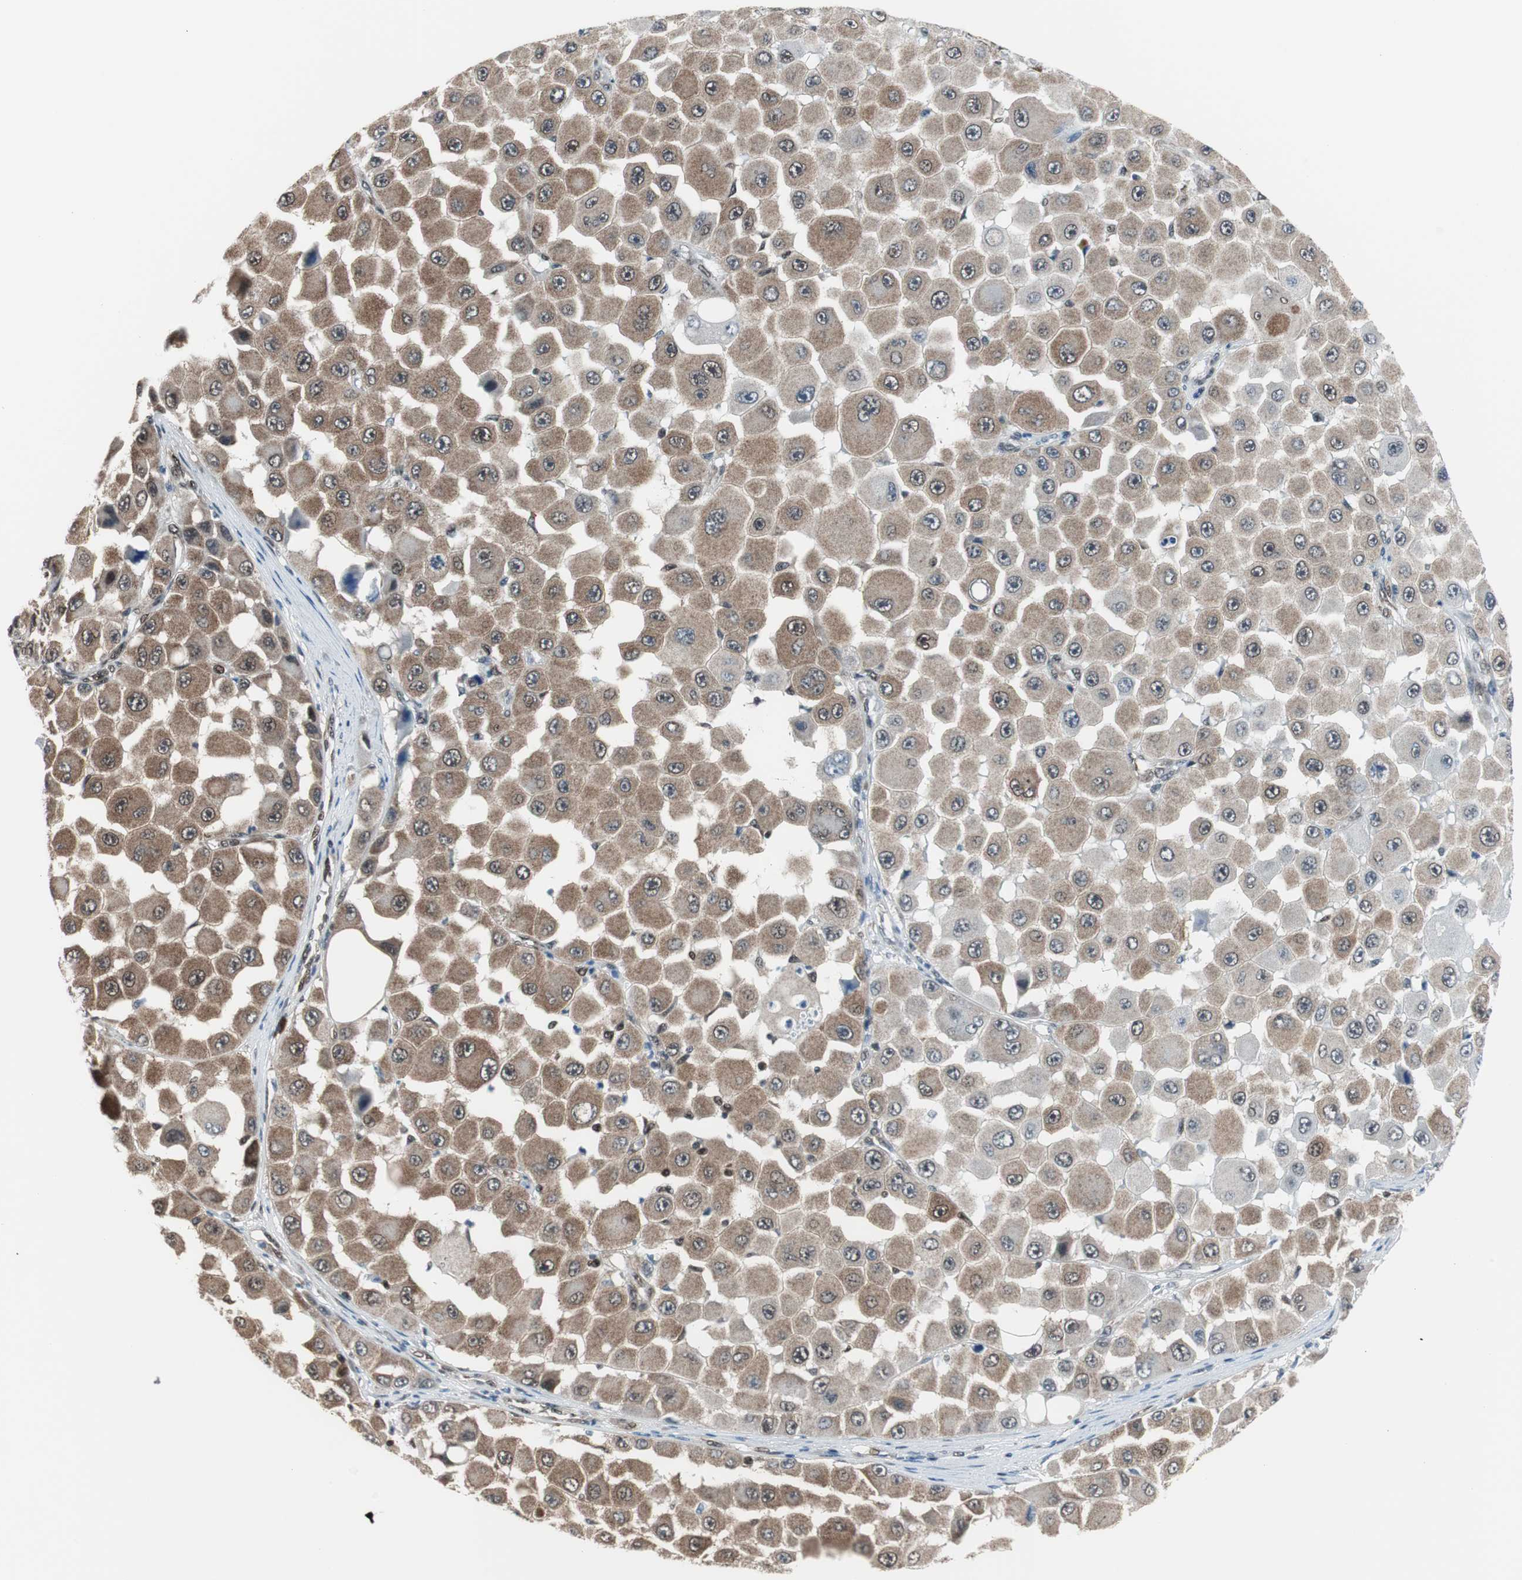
{"staining": {"intensity": "weak", "quantity": ">75%", "location": "cytoplasmic/membranous"}, "tissue": "melanoma", "cell_type": "Tumor cells", "image_type": "cancer", "snomed": [{"axis": "morphology", "description": "Malignant melanoma, NOS"}, {"axis": "topography", "description": "Skin"}], "caption": "This is a photomicrograph of IHC staining of melanoma, which shows weak staining in the cytoplasmic/membranous of tumor cells.", "gene": "VCP", "patient": {"sex": "female", "age": 81}}